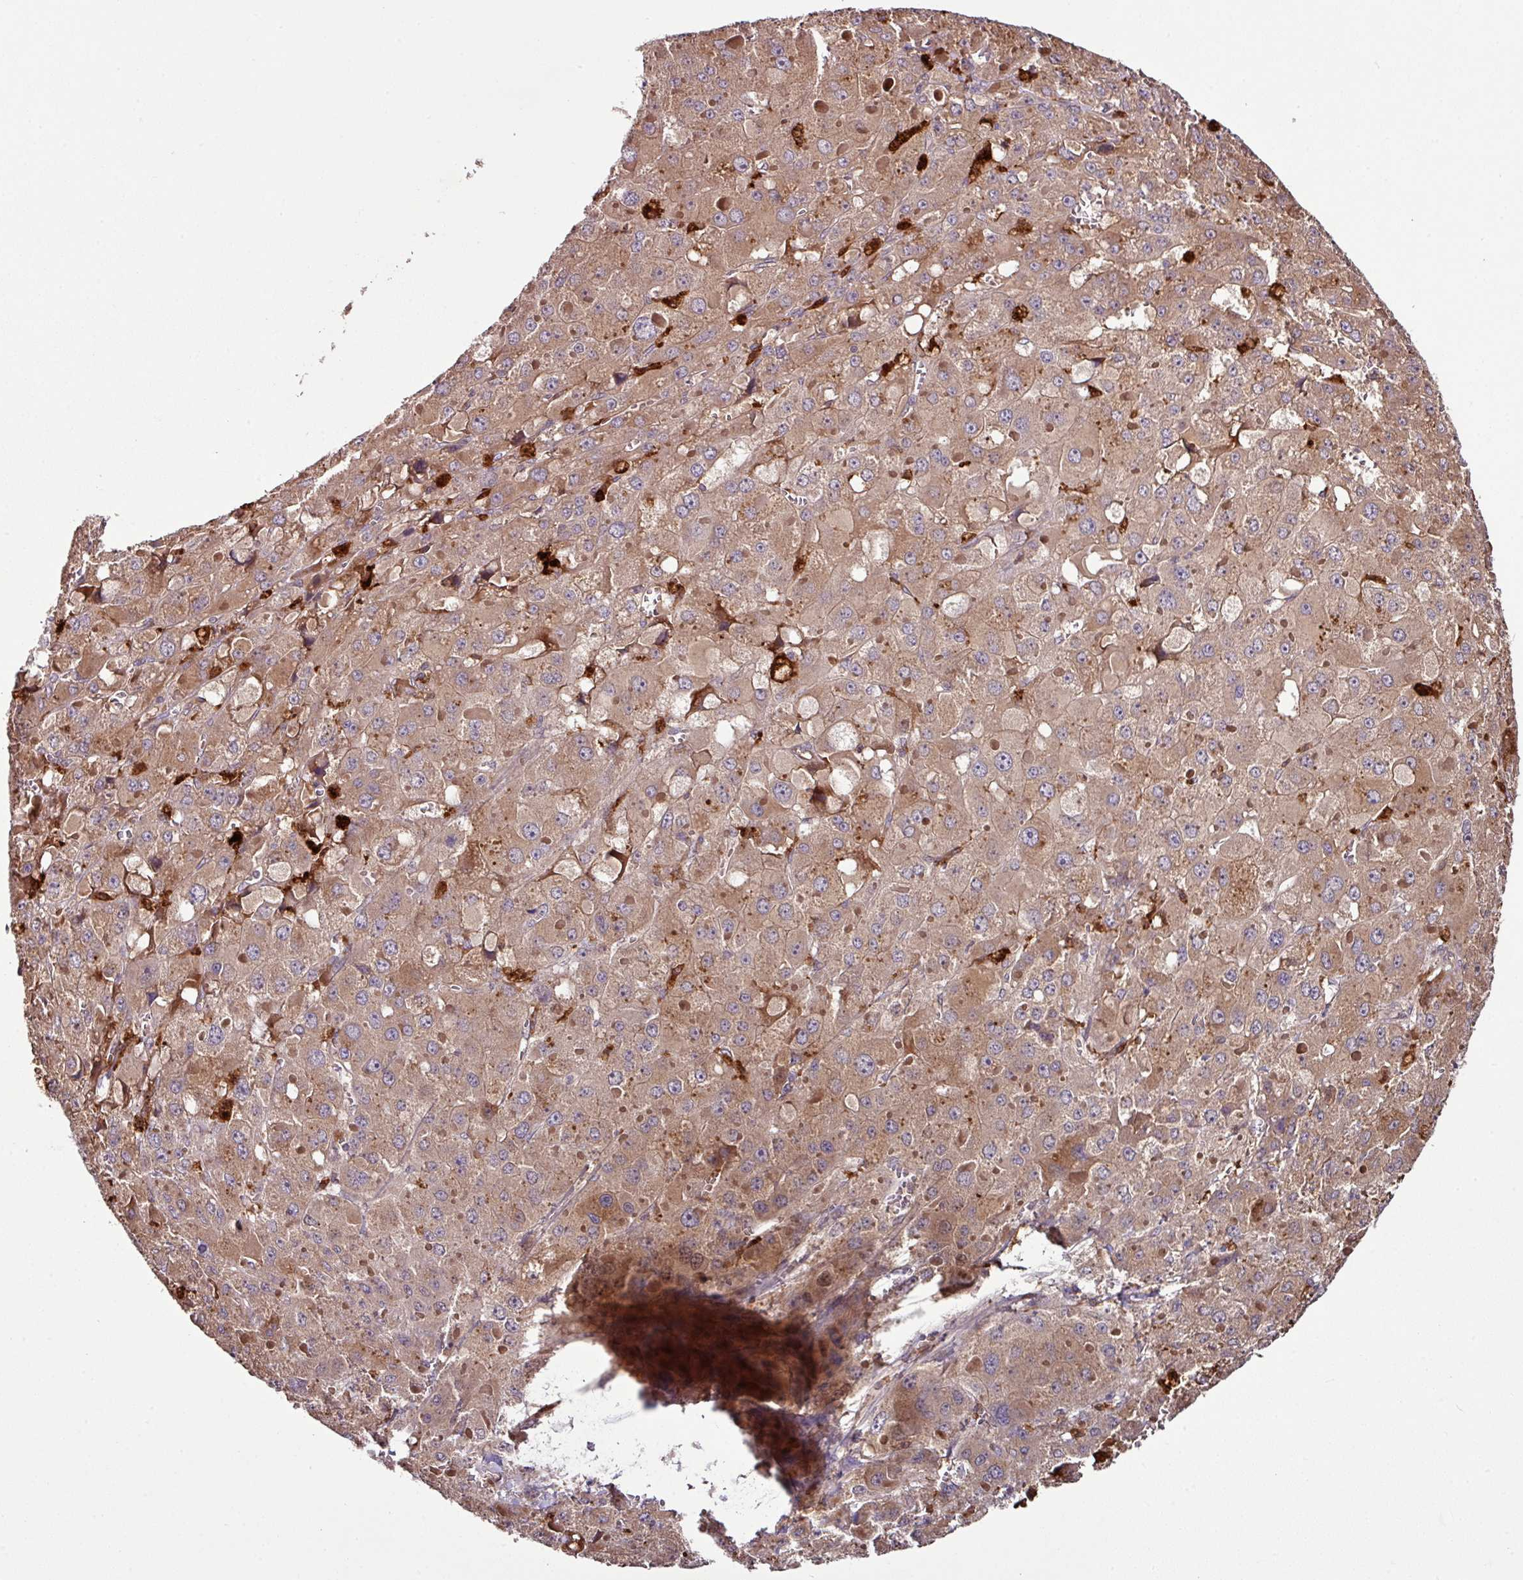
{"staining": {"intensity": "moderate", "quantity": ">75%", "location": "cytoplasmic/membranous"}, "tissue": "liver cancer", "cell_type": "Tumor cells", "image_type": "cancer", "snomed": [{"axis": "morphology", "description": "Carcinoma, Hepatocellular, NOS"}, {"axis": "topography", "description": "Liver"}], "caption": "An image showing moderate cytoplasmic/membranous expression in about >75% of tumor cells in liver cancer (hepatocellular carcinoma), as visualized by brown immunohistochemical staining.", "gene": "GNPDA1", "patient": {"sex": "female", "age": 73}}